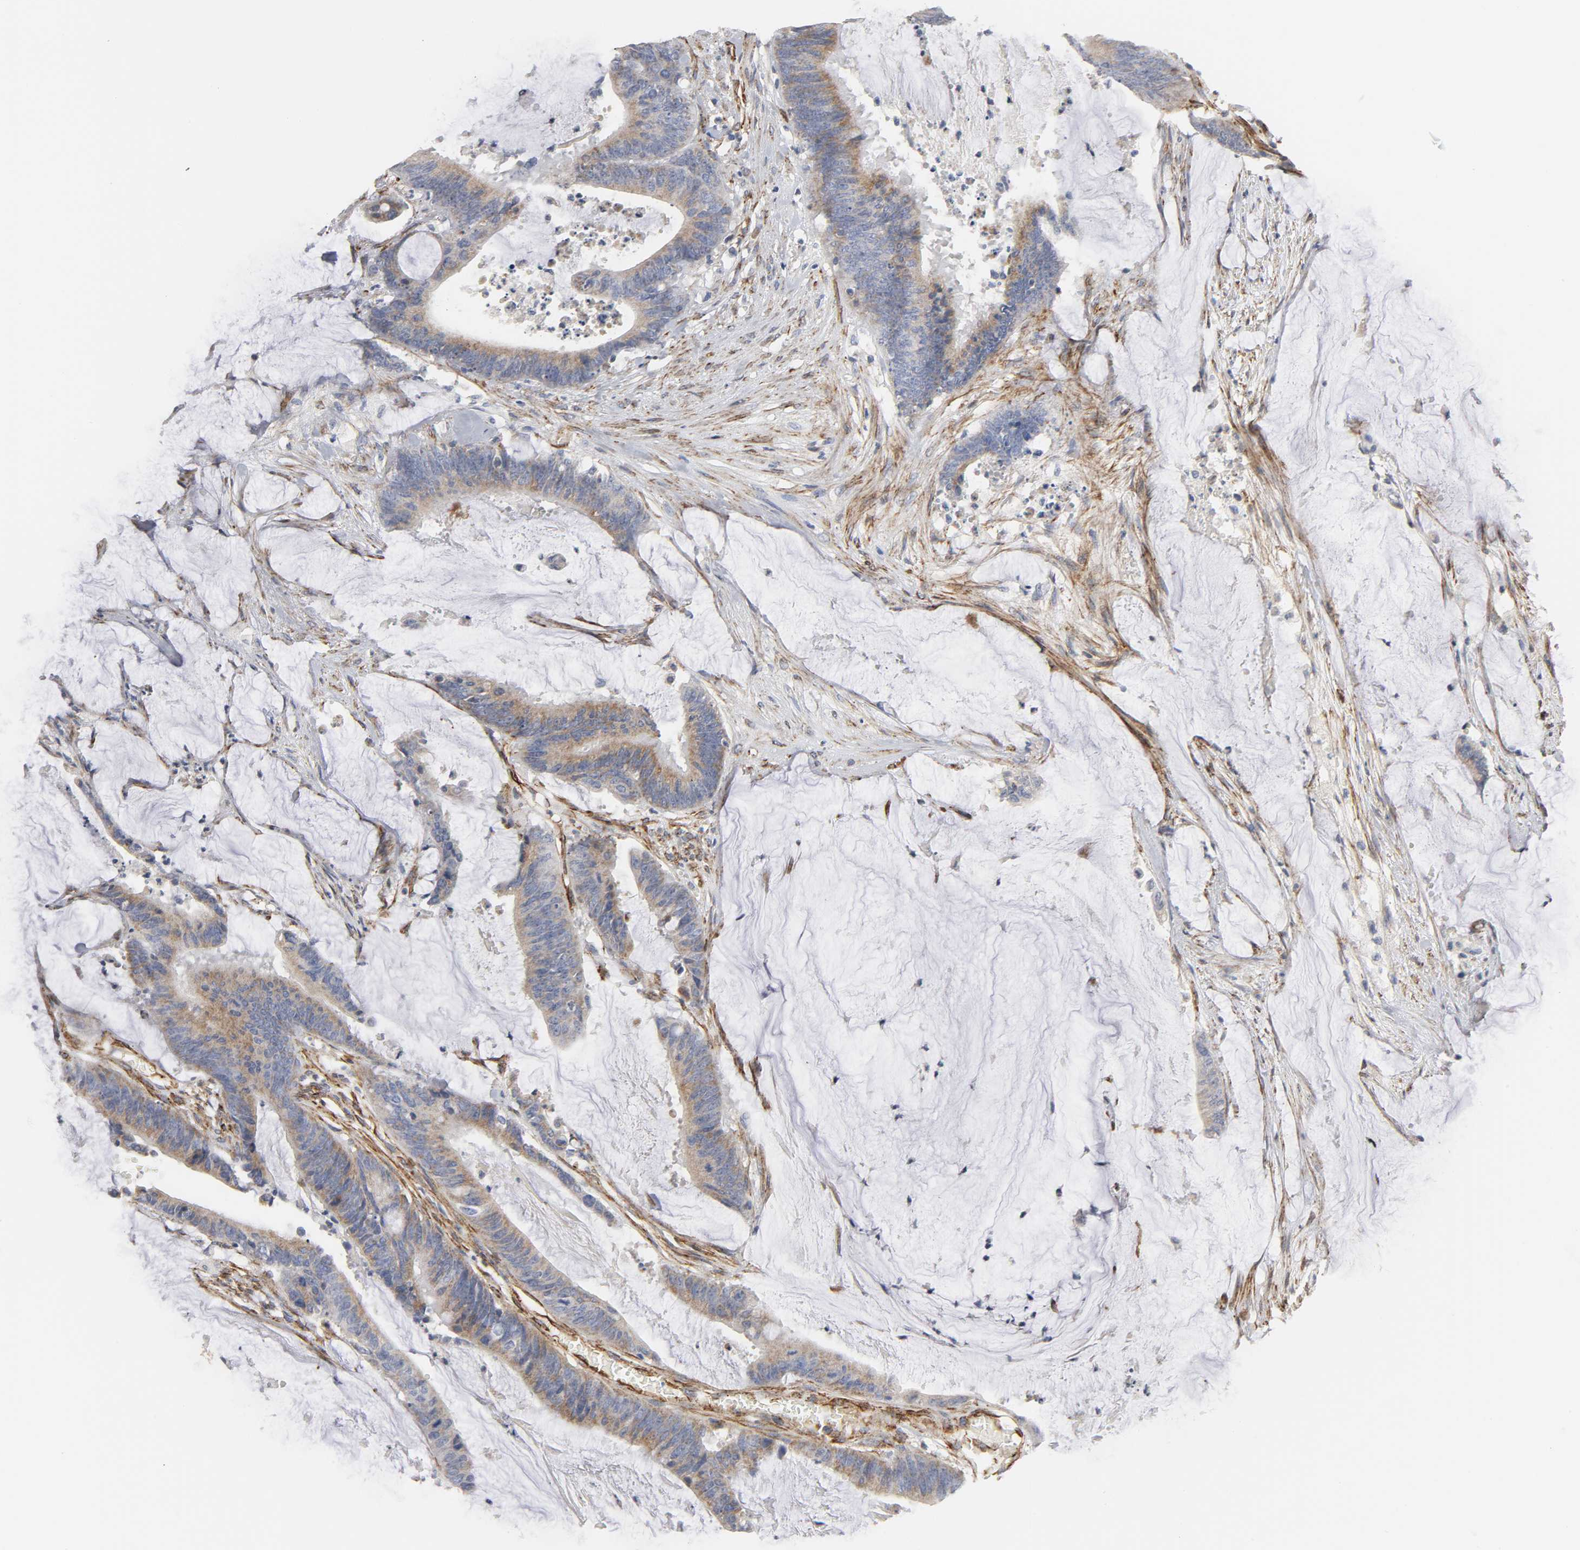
{"staining": {"intensity": "weak", "quantity": ">75%", "location": "cytoplasmic/membranous"}, "tissue": "colorectal cancer", "cell_type": "Tumor cells", "image_type": "cancer", "snomed": [{"axis": "morphology", "description": "Adenocarcinoma, NOS"}, {"axis": "topography", "description": "Rectum"}], "caption": "A high-resolution micrograph shows IHC staining of colorectal adenocarcinoma, which shows weak cytoplasmic/membranous expression in about >75% of tumor cells.", "gene": "GNG2", "patient": {"sex": "female", "age": 66}}